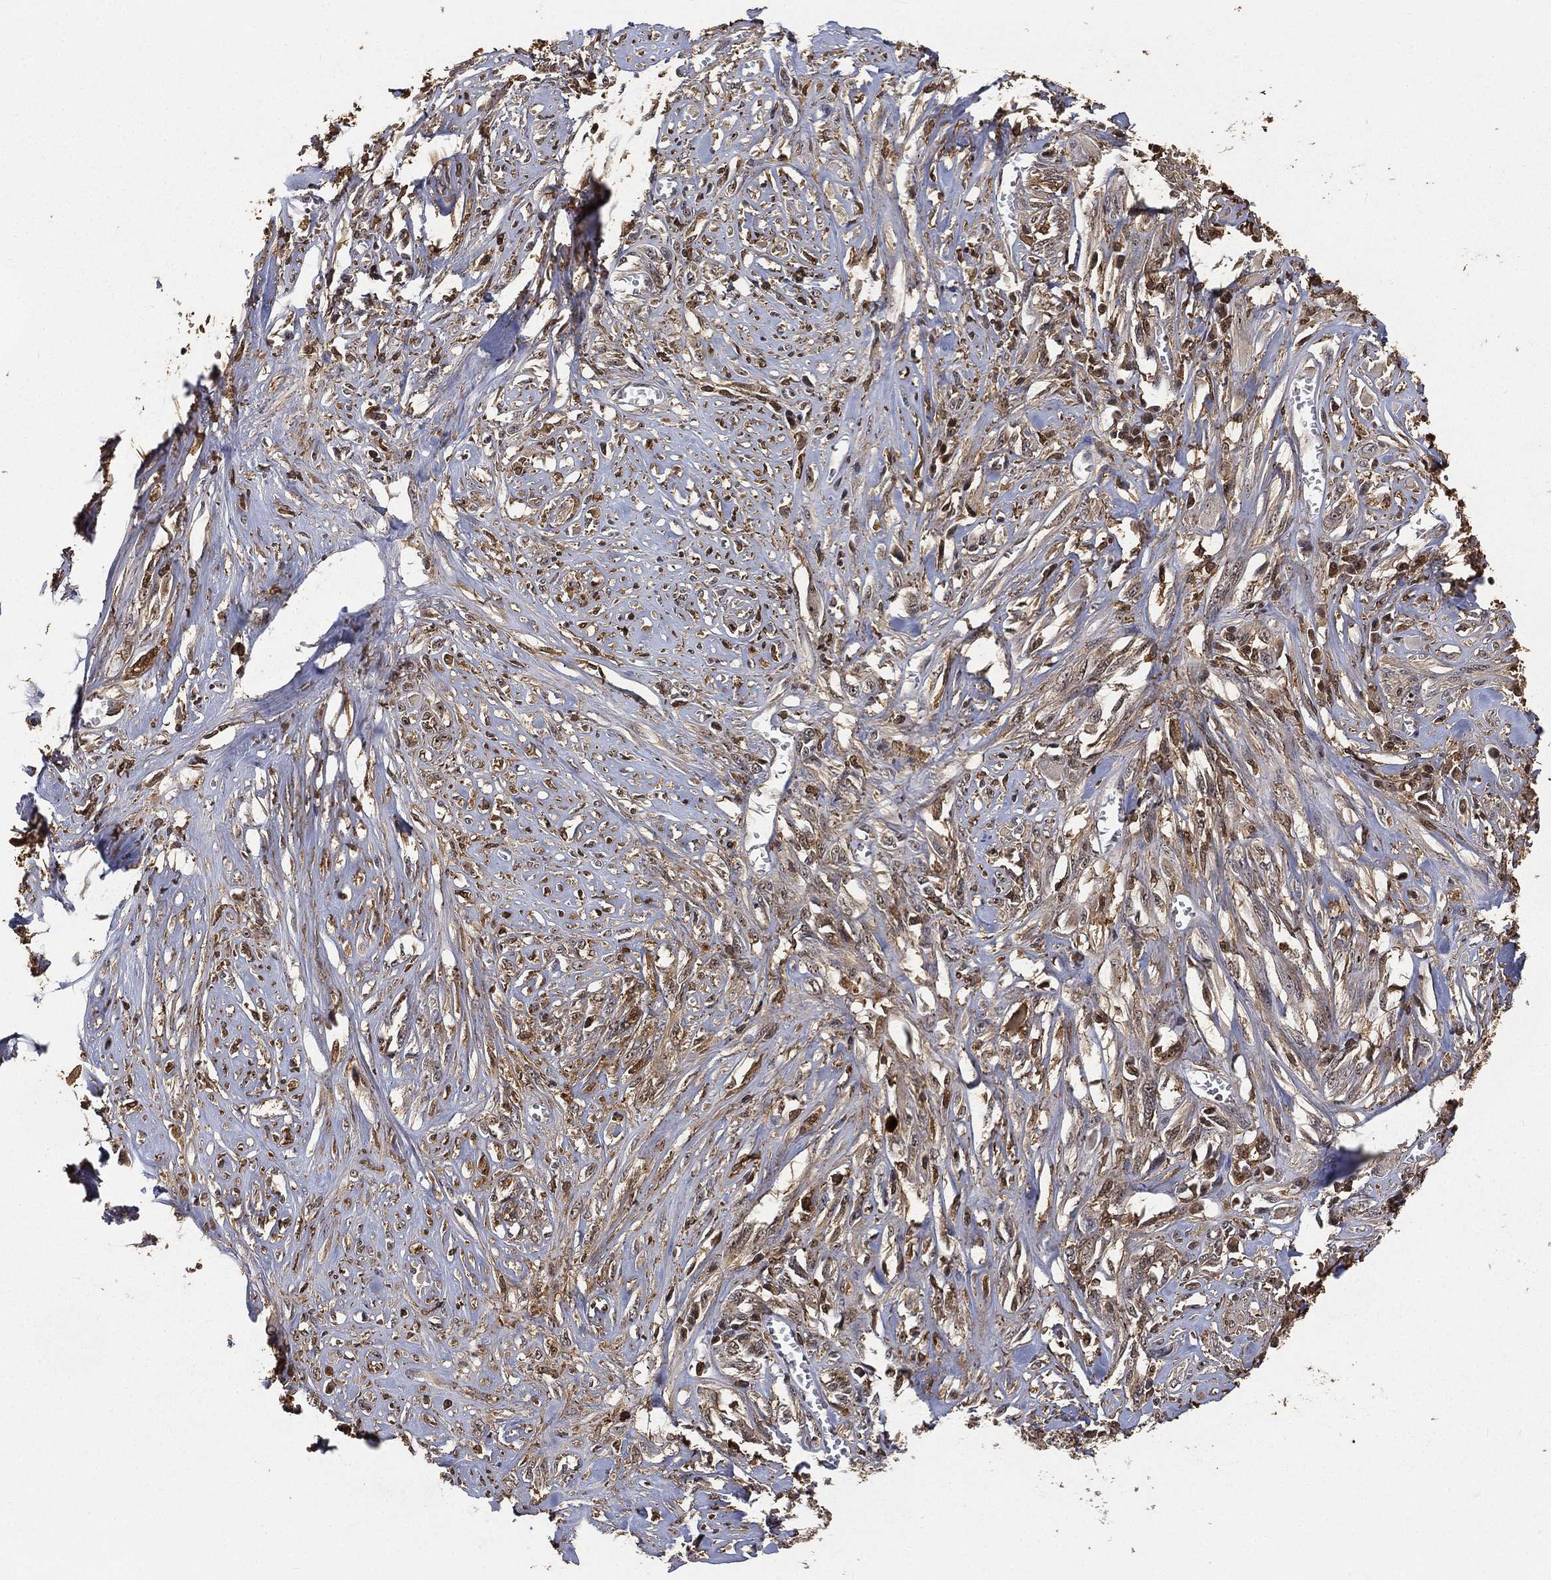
{"staining": {"intensity": "weak", "quantity": "<25%", "location": "cytoplasmic/membranous"}, "tissue": "melanoma", "cell_type": "Tumor cells", "image_type": "cancer", "snomed": [{"axis": "morphology", "description": "Malignant melanoma, NOS"}, {"axis": "topography", "description": "Skin"}], "caption": "DAB immunohistochemical staining of melanoma demonstrates no significant positivity in tumor cells. (DAB immunohistochemistry (IHC), high magnification).", "gene": "CRYL1", "patient": {"sex": "female", "age": 91}}